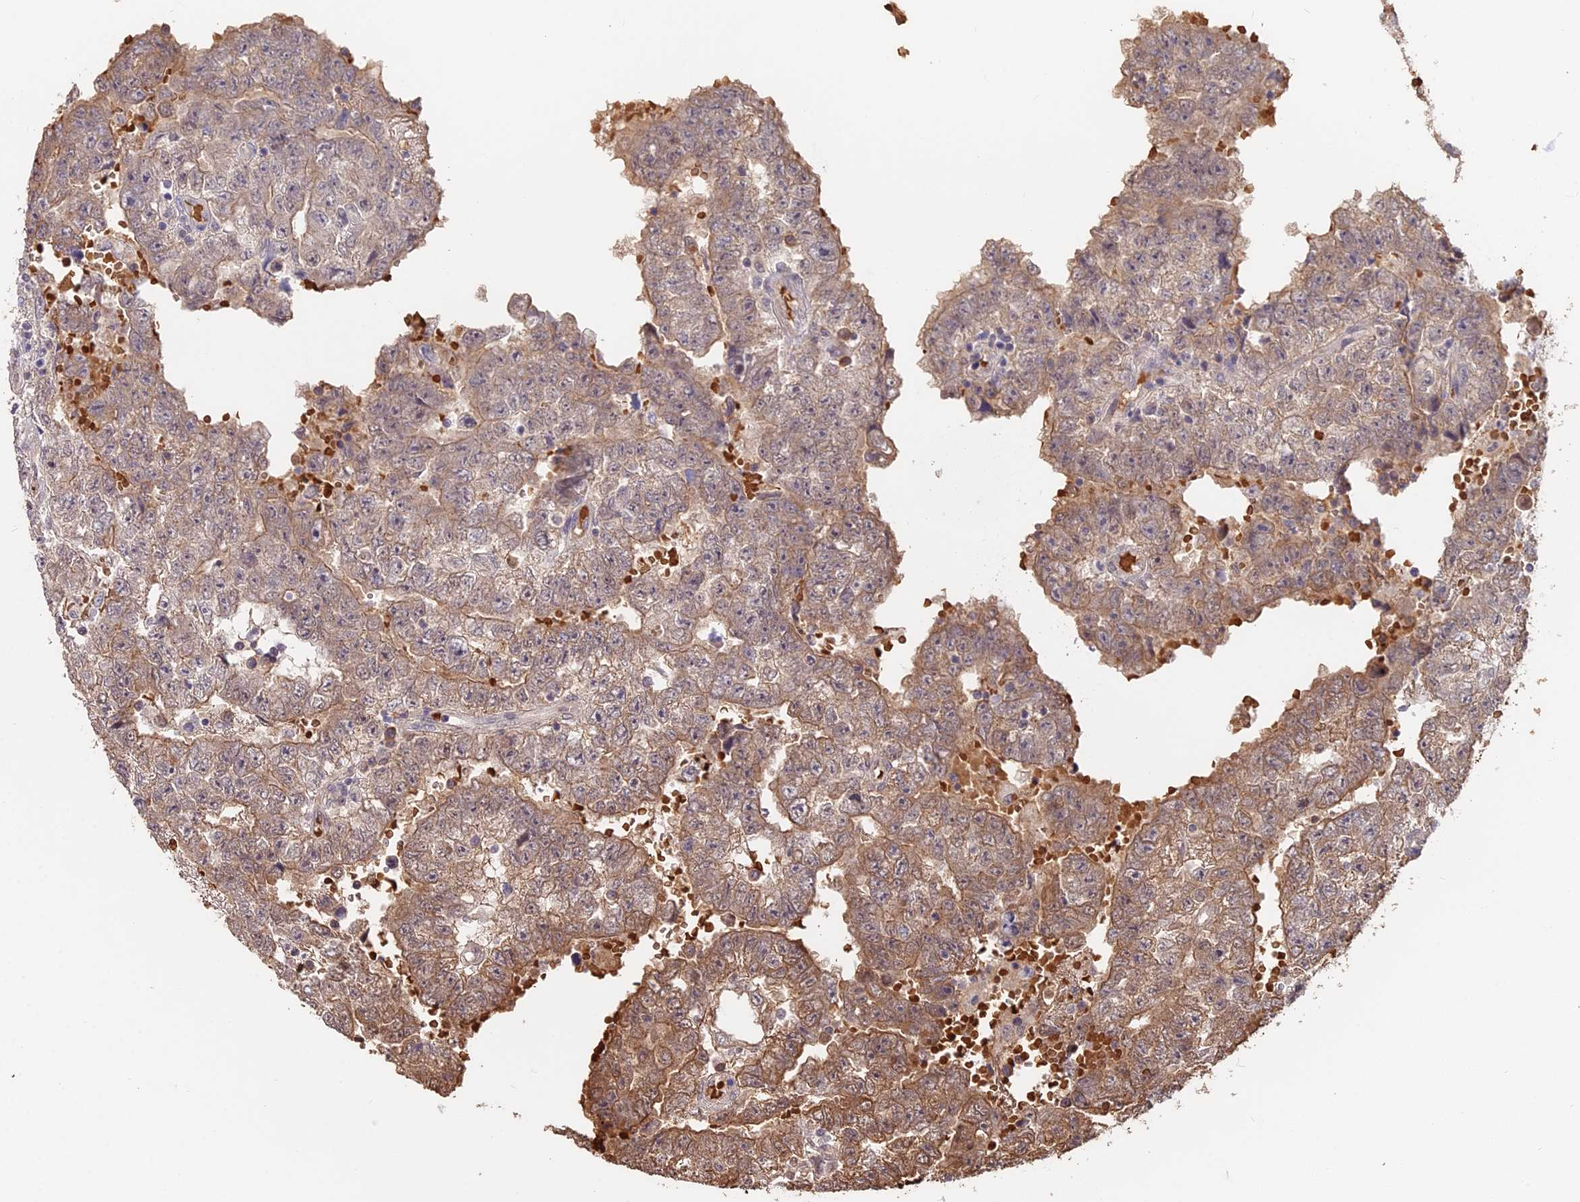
{"staining": {"intensity": "moderate", "quantity": ">75%", "location": "cytoplasmic/membranous"}, "tissue": "testis cancer", "cell_type": "Tumor cells", "image_type": "cancer", "snomed": [{"axis": "morphology", "description": "Carcinoma, Embryonal, NOS"}, {"axis": "topography", "description": "Testis"}], "caption": "A photomicrograph showing moderate cytoplasmic/membranous expression in approximately >75% of tumor cells in embryonal carcinoma (testis), as visualized by brown immunohistochemical staining.", "gene": "ZDBF2", "patient": {"sex": "male", "age": 25}}